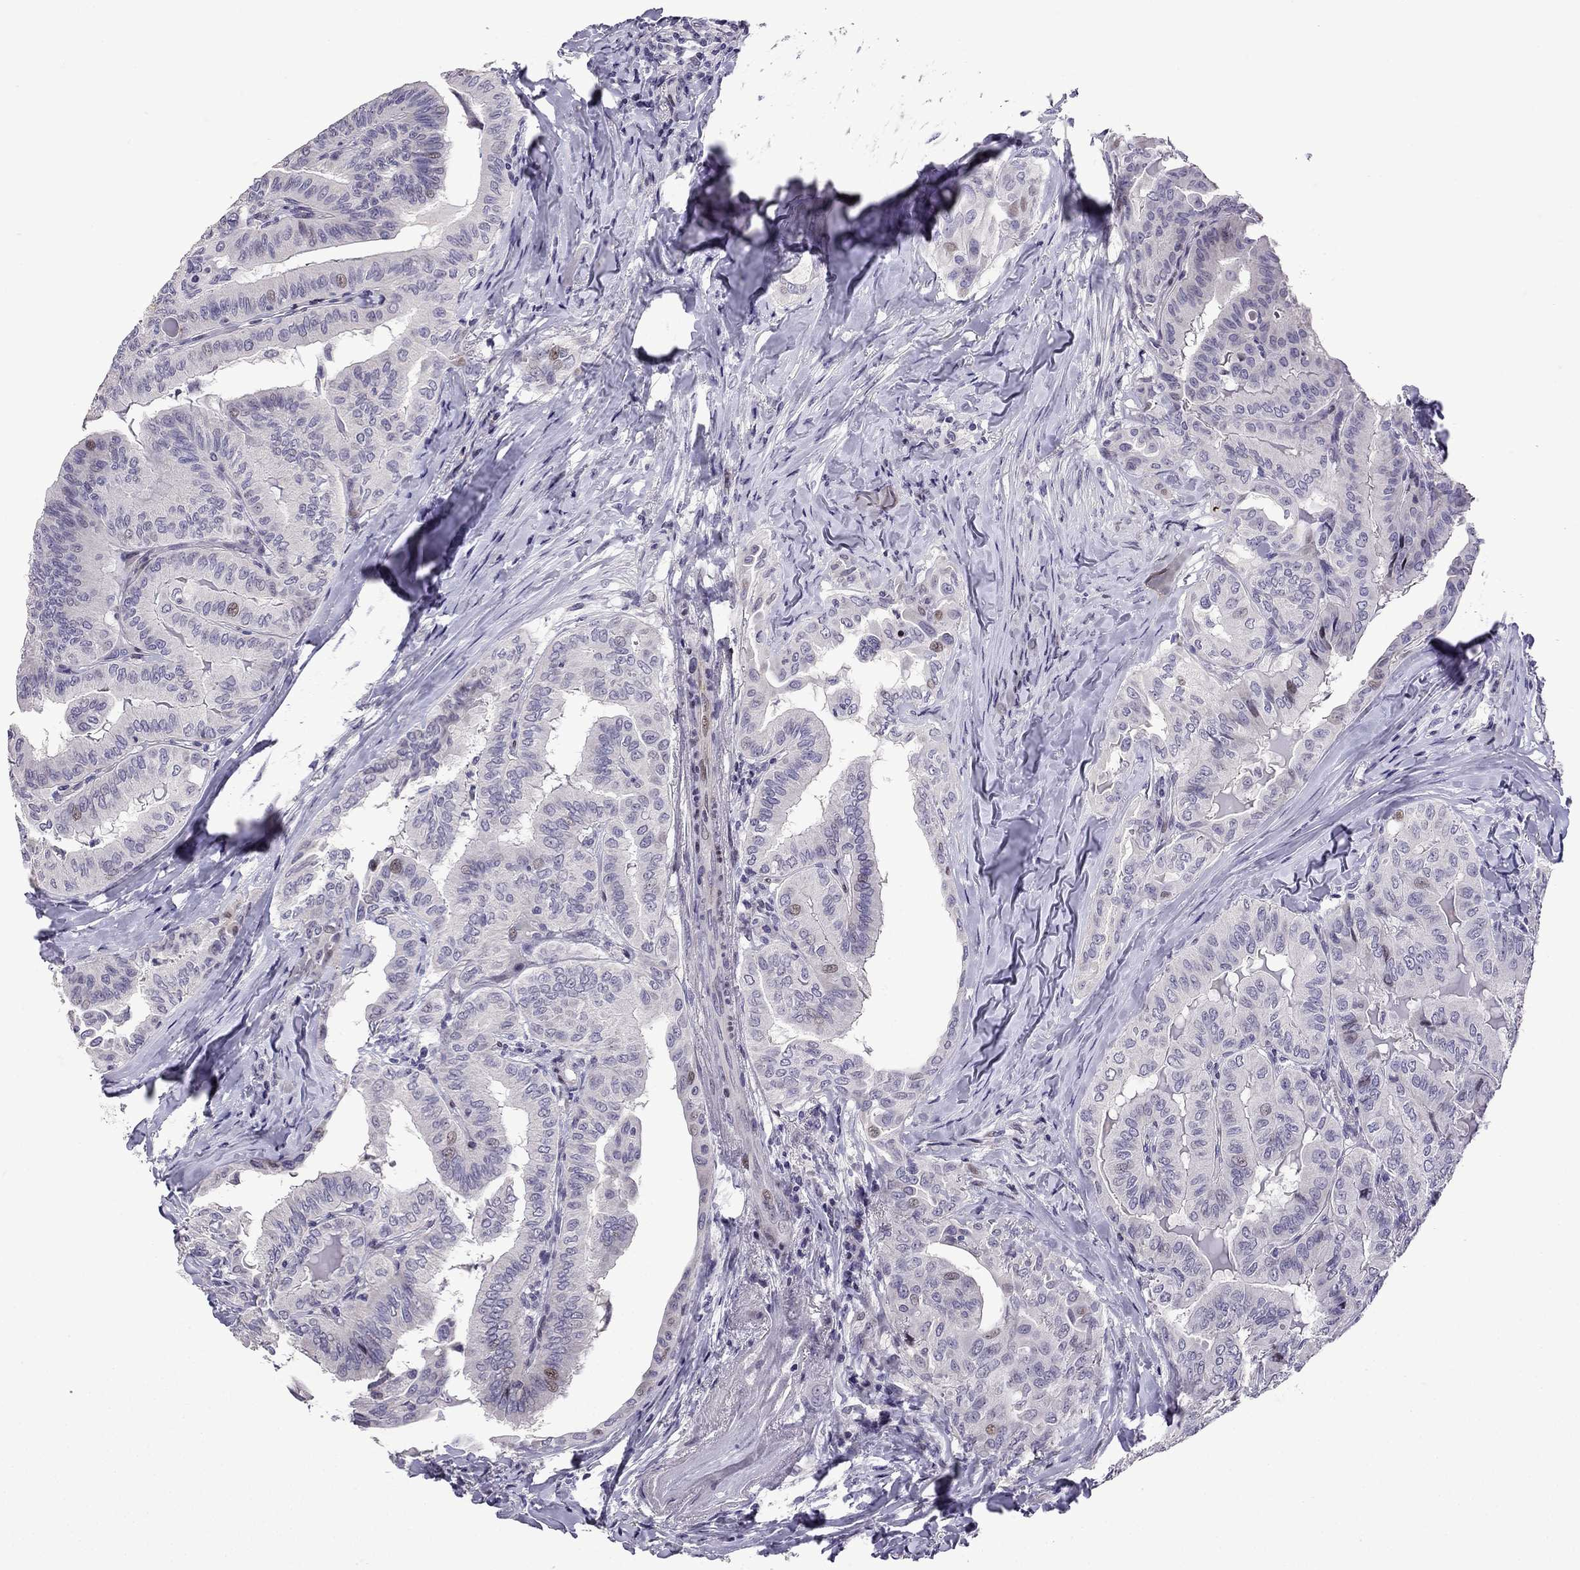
{"staining": {"intensity": "negative", "quantity": "none", "location": "none"}, "tissue": "thyroid cancer", "cell_type": "Tumor cells", "image_type": "cancer", "snomed": [{"axis": "morphology", "description": "Papillary adenocarcinoma, NOS"}, {"axis": "topography", "description": "Thyroid gland"}], "caption": "Immunohistochemical staining of thyroid papillary adenocarcinoma reveals no significant positivity in tumor cells.", "gene": "TTN", "patient": {"sex": "female", "age": 68}}